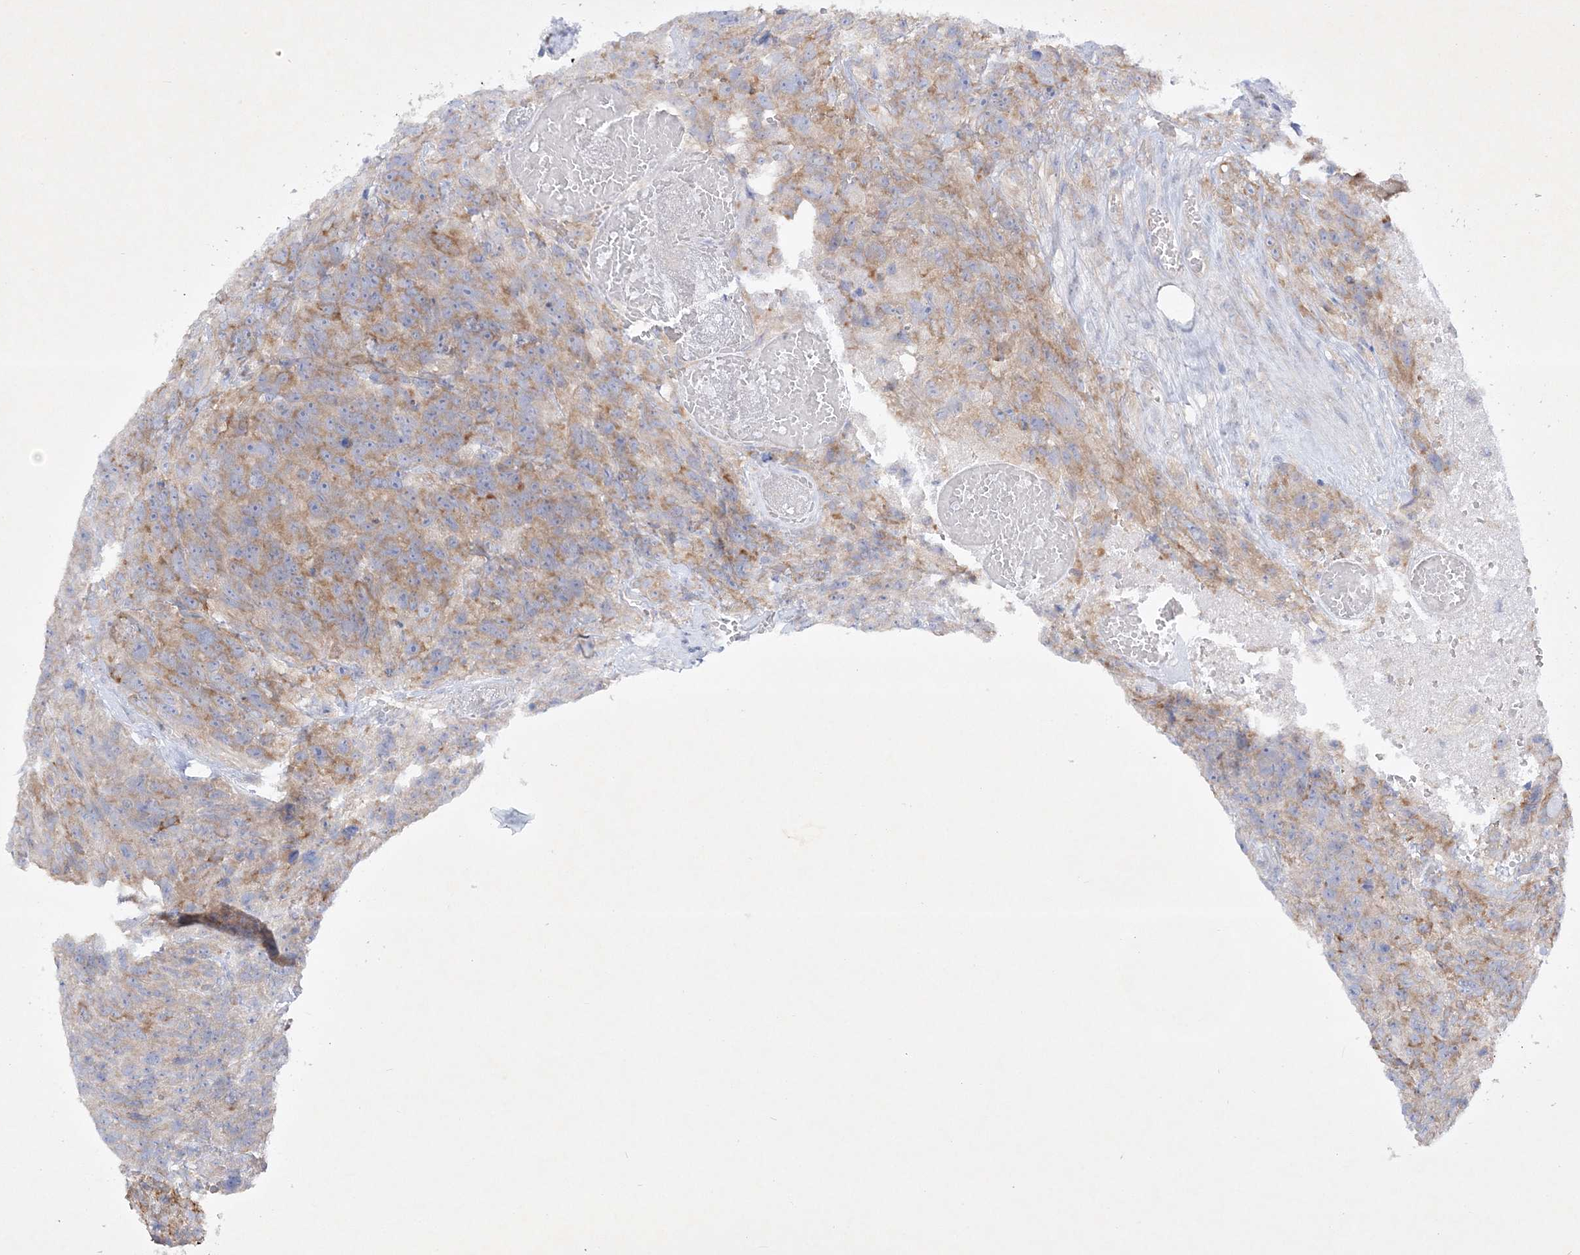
{"staining": {"intensity": "moderate", "quantity": "25%-75%", "location": "cytoplasmic/membranous"}, "tissue": "glioma", "cell_type": "Tumor cells", "image_type": "cancer", "snomed": [{"axis": "morphology", "description": "Glioma, malignant, High grade"}, {"axis": "topography", "description": "Brain"}], "caption": "The image reveals a brown stain indicating the presence of a protein in the cytoplasmic/membranous of tumor cells in glioma.", "gene": "FARSB", "patient": {"sex": "male", "age": 69}}